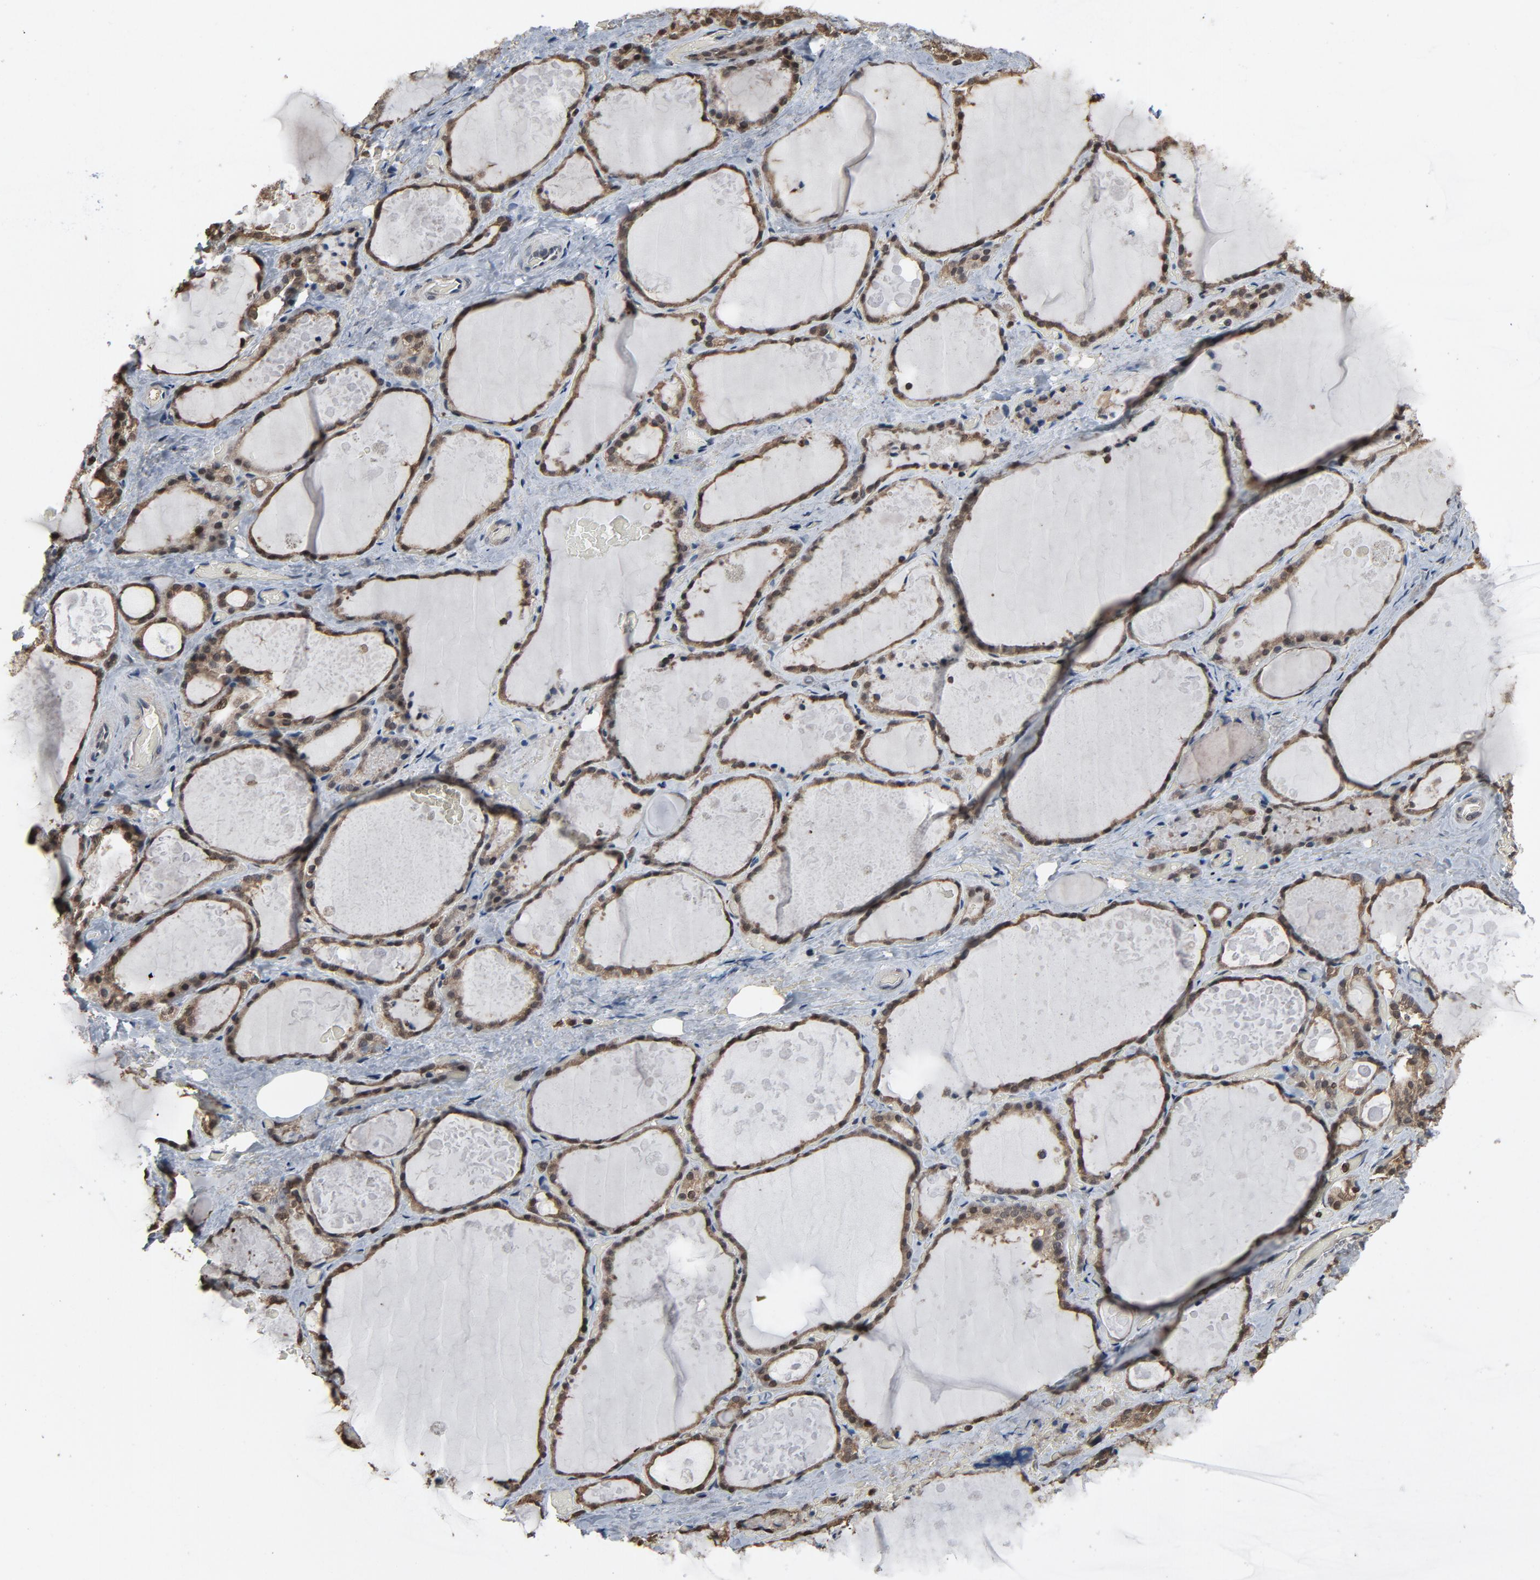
{"staining": {"intensity": "weak", "quantity": ">75%", "location": "cytoplasmic/membranous"}, "tissue": "thyroid gland", "cell_type": "Glandular cells", "image_type": "normal", "snomed": [{"axis": "morphology", "description": "Normal tissue, NOS"}, {"axis": "topography", "description": "Thyroid gland"}], "caption": "A brown stain shows weak cytoplasmic/membranous staining of a protein in glandular cells of benign thyroid gland.", "gene": "UBE2D1", "patient": {"sex": "male", "age": 61}}